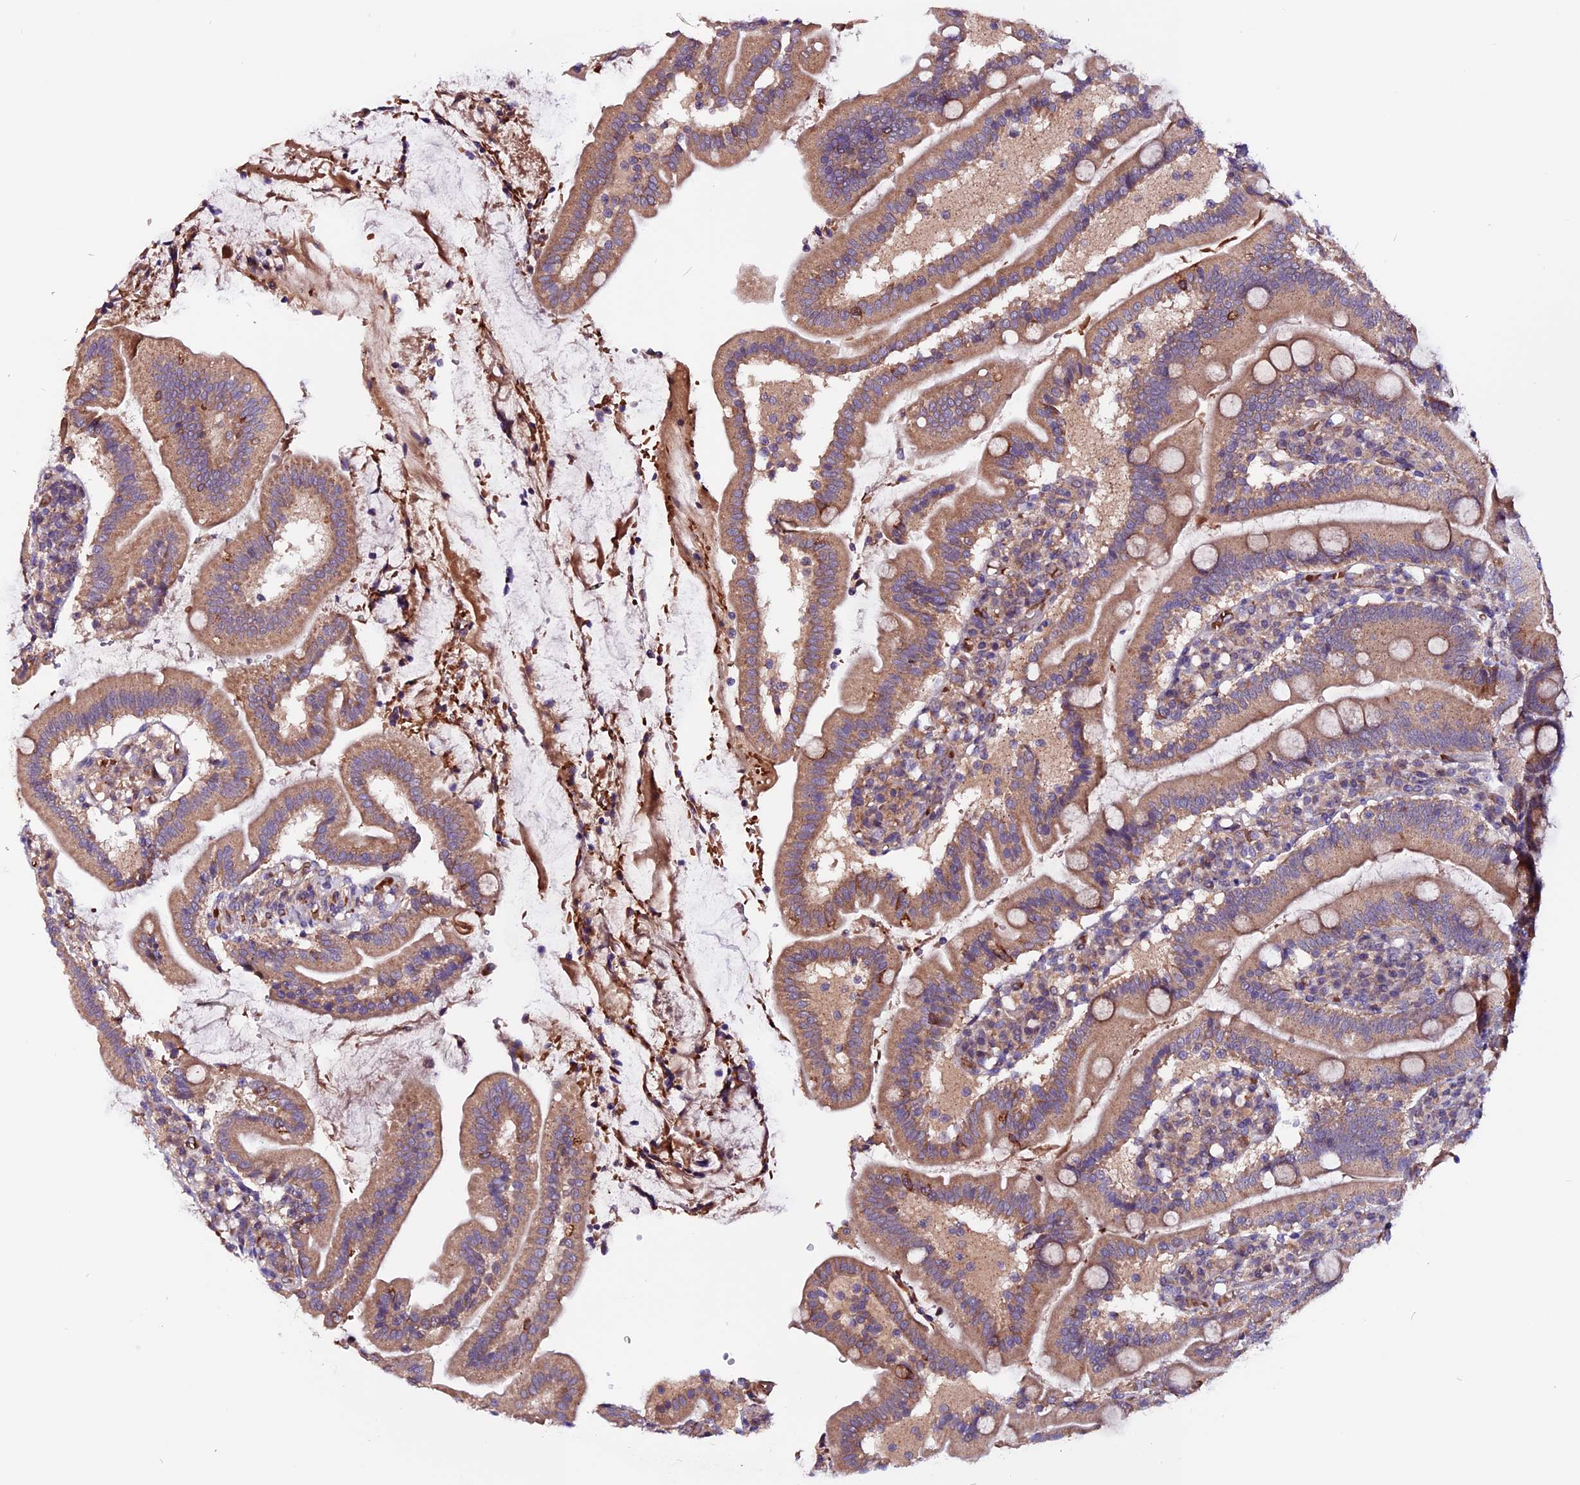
{"staining": {"intensity": "moderate", "quantity": ">75%", "location": "cytoplasmic/membranous"}, "tissue": "duodenum", "cell_type": "Glandular cells", "image_type": "normal", "snomed": [{"axis": "morphology", "description": "Normal tissue, NOS"}, {"axis": "topography", "description": "Duodenum"}], "caption": "Immunohistochemistry of benign duodenum shows medium levels of moderate cytoplasmic/membranous staining in approximately >75% of glandular cells. (Stains: DAB (3,3'-diaminobenzidine) in brown, nuclei in blue, Microscopy: brightfield microscopy at high magnification).", "gene": "RINL", "patient": {"sex": "female", "age": 67}}